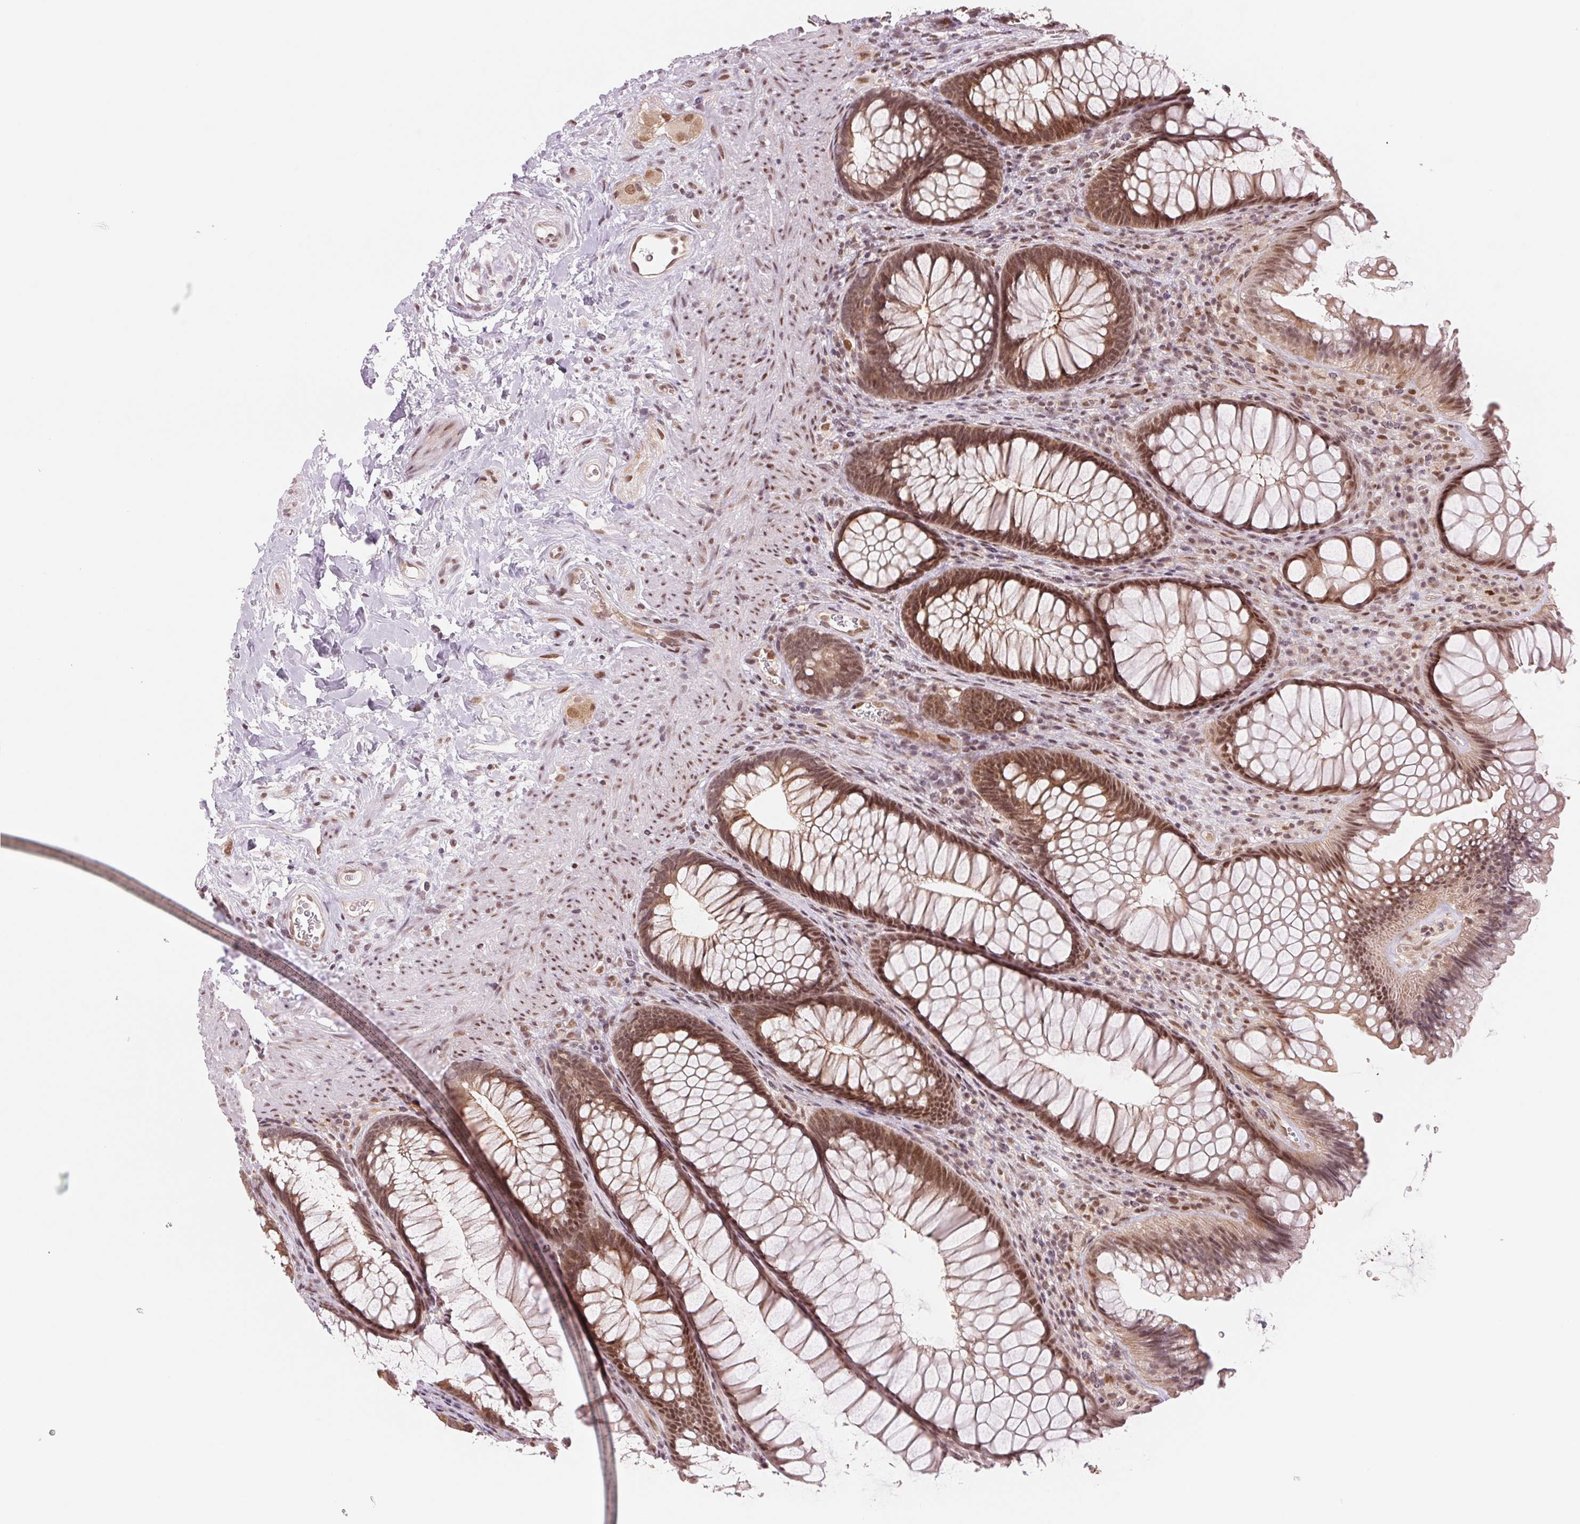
{"staining": {"intensity": "moderate", "quantity": ">75%", "location": "cytoplasmic/membranous,nuclear"}, "tissue": "rectum", "cell_type": "Glandular cells", "image_type": "normal", "snomed": [{"axis": "morphology", "description": "Normal tissue, NOS"}, {"axis": "topography", "description": "Smooth muscle"}, {"axis": "topography", "description": "Rectum"}], "caption": "Moderate cytoplasmic/membranous,nuclear expression for a protein is present in approximately >75% of glandular cells of unremarkable rectum using immunohistochemistry (IHC).", "gene": "DNAJB6", "patient": {"sex": "male", "age": 53}}